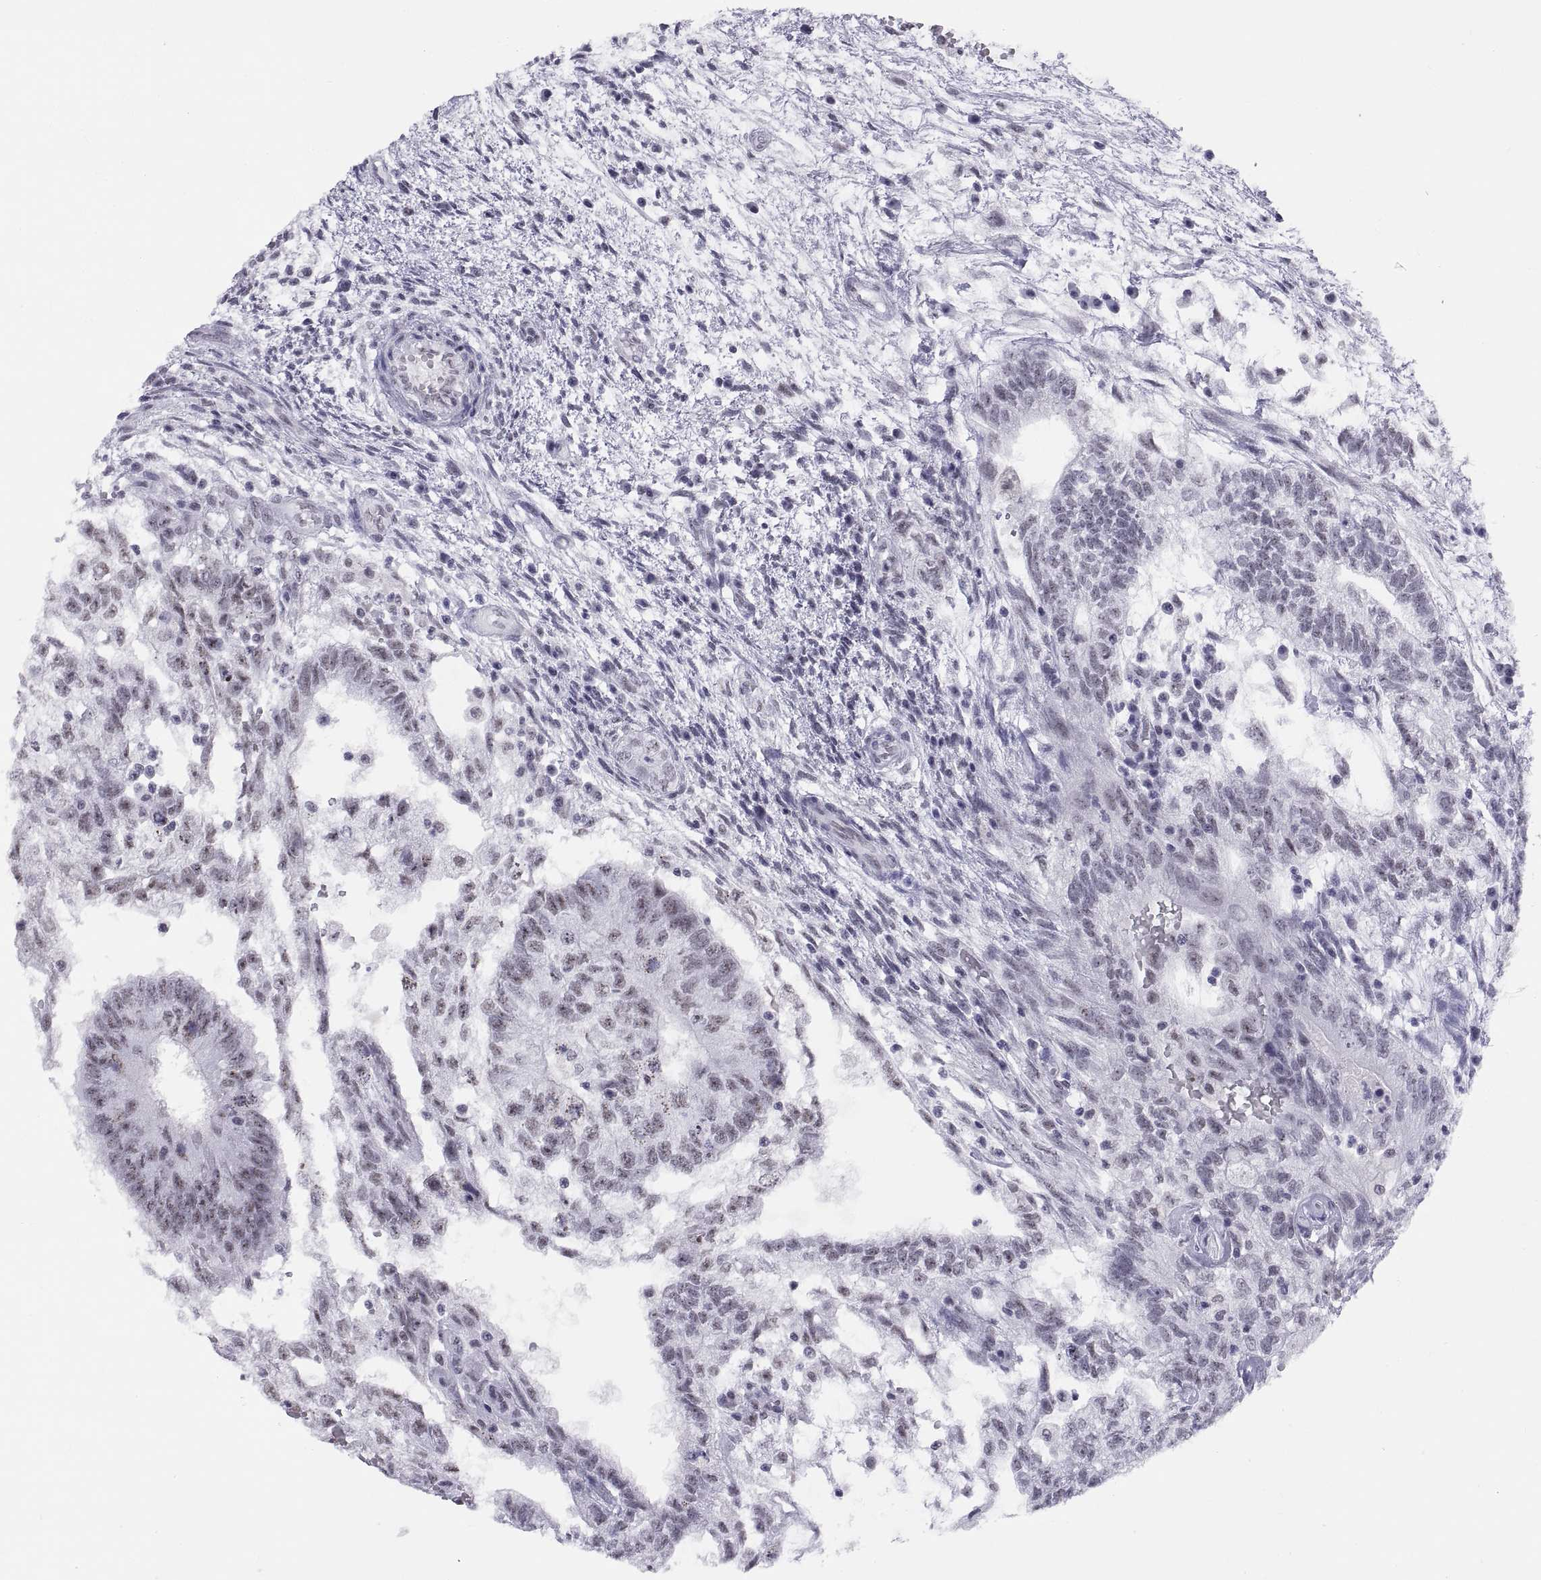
{"staining": {"intensity": "weak", "quantity": "25%-75%", "location": "nuclear"}, "tissue": "testis cancer", "cell_type": "Tumor cells", "image_type": "cancer", "snomed": [{"axis": "morphology", "description": "Normal tissue, NOS"}, {"axis": "morphology", "description": "Carcinoma, Embryonal, NOS"}, {"axis": "topography", "description": "Testis"}, {"axis": "topography", "description": "Epididymis"}], "caption": "An immunohistochemistry micrograph of neoplastic tissue is shown. Protein staining in brown highlights weak nuclear positivity in testis embryonal carcinoma within tumor cells.", "gene": "NEUROD6", "patient": {"sex": "male", "age": 32}}